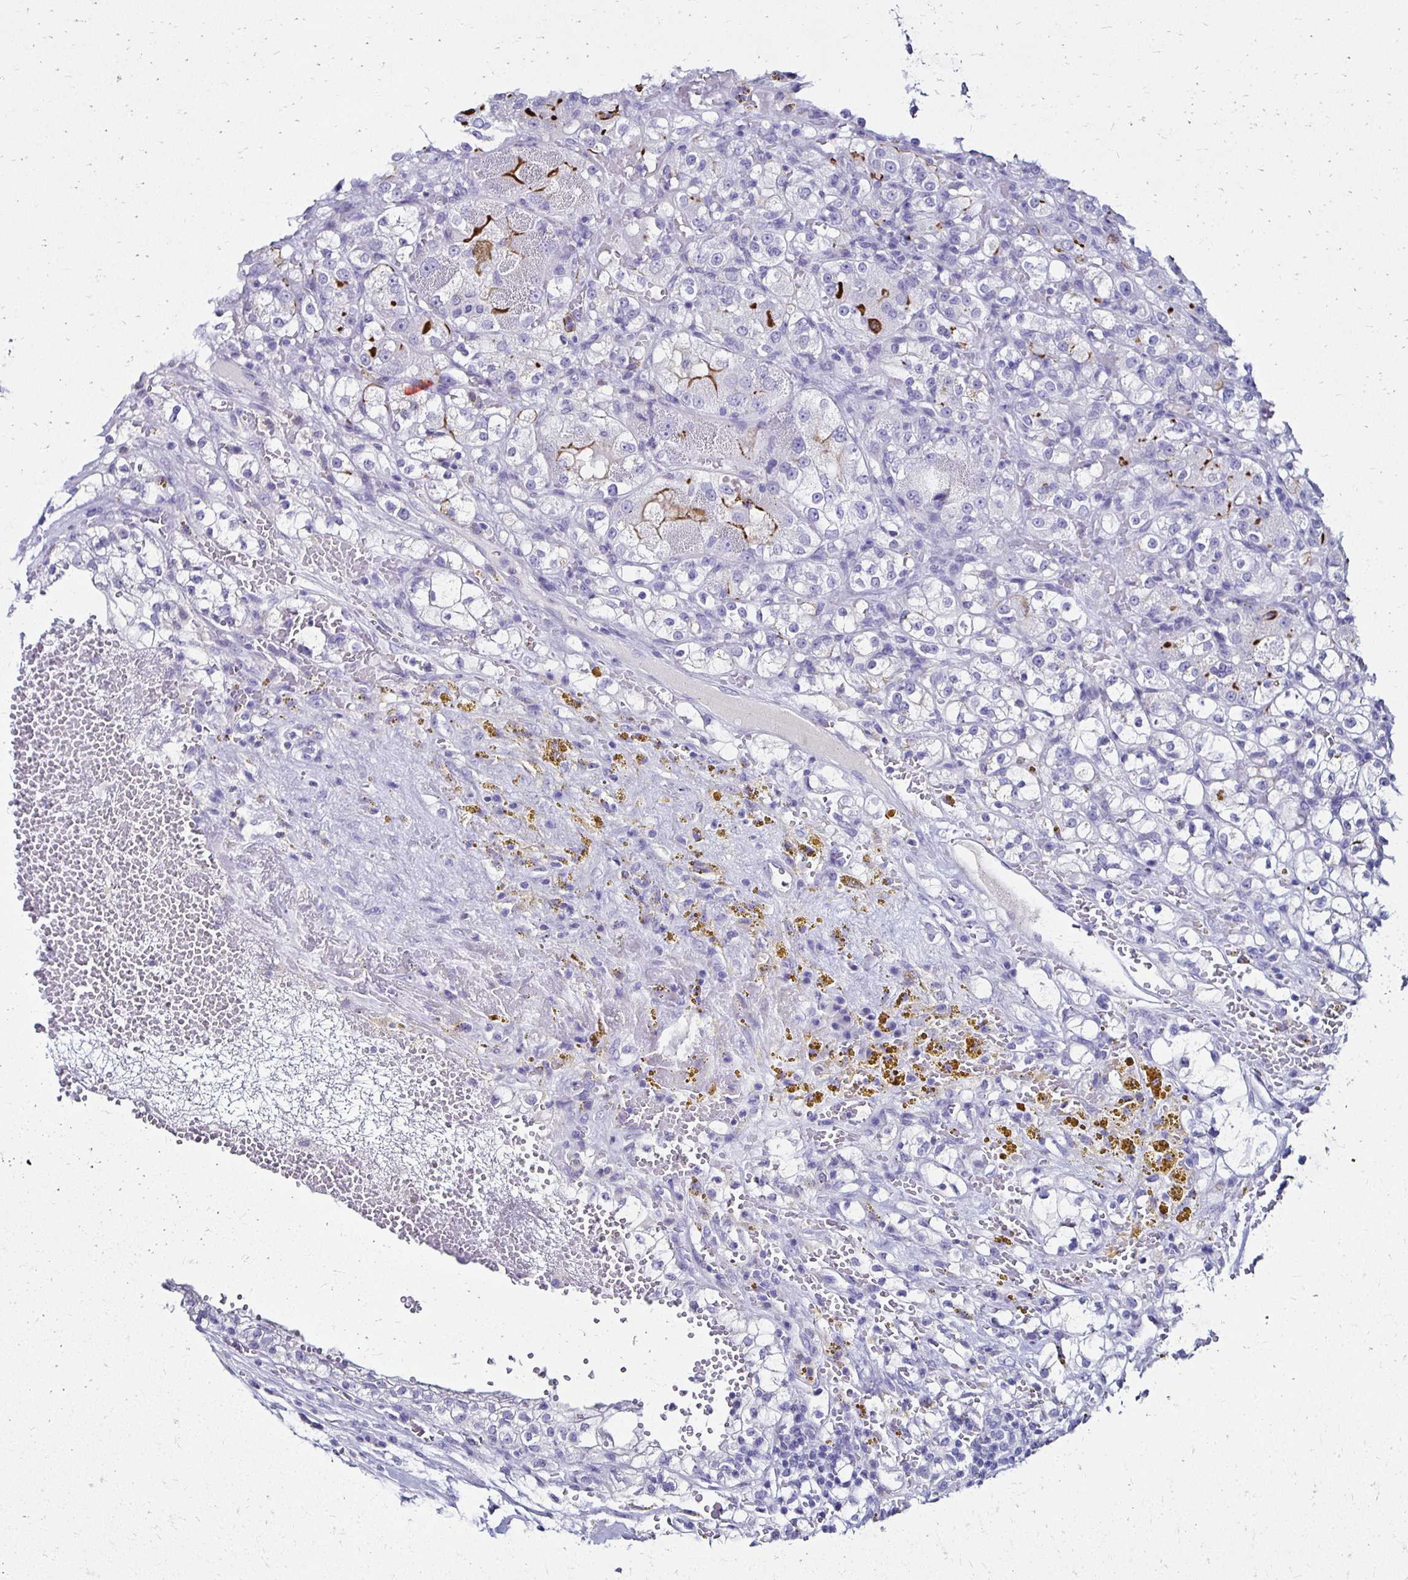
{"staining": {"intensity": "moderate", "quantity": "<25%", "location": "cytoplasmic/membranous"}, "tissue": "renal cancer", "cell_type": "Tumor cells", "image_type": "cancer", "snomed": [{"axis": "morphology", "description": "Normal tissue, NOS"}, {"axis": "morphology", "description": "Adenocarcinoma, NOS"}, {"axis": "topography", "description": "Kidney"}], "caption": "Tumor cells demonstrate moderate cytoplasmic/membranous positivity in about <25% of cells in renal adenocarcinoma.", "gene": "KCNT1", "patient": {"sex": "male", "age": 61}}